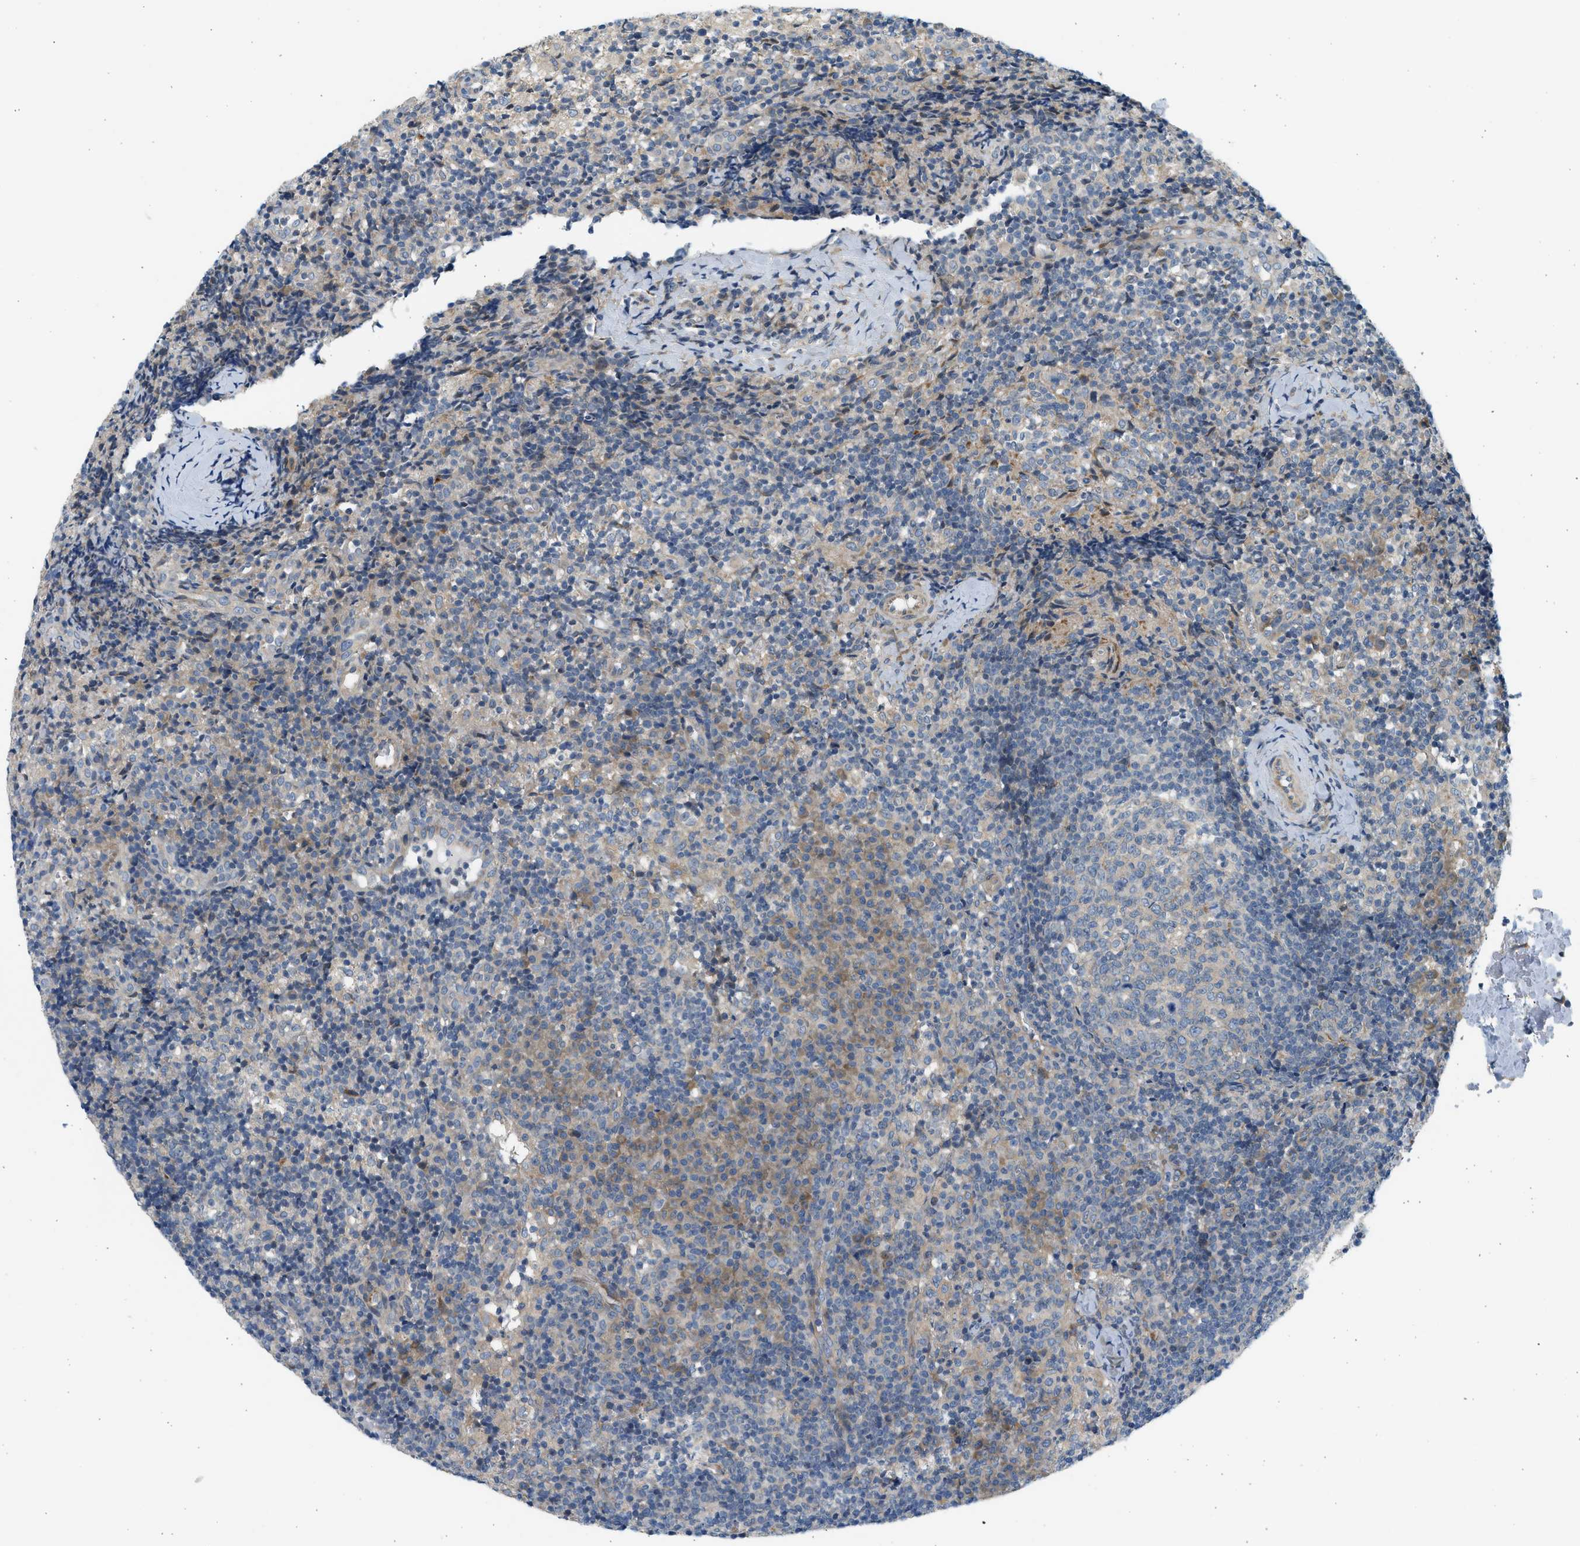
{"staining": {"intensity": "weak", "quantity": "<25%", "location": "cytoplasmic/membranous"}, "tissue": "lymph node", "cell_type": "Germinal center cells", "image_type": "normal", "snomed": [{"axis": "morphology", "description": "Normal tissue, NOS"}, {"axis": "morphology", "description": "Inflammation, NOS"}, {"axis": "topography", "description": "Lymph node"}], "caption": "Immunohistochemistry micrograph of normal lymph node: lymph node stained with DAB shows no significant protein staining in germinal center cells. (DAB IHC with hematoxylin counter stain).", "gene": "KDELR2", "patient": {"sex": "male", "age": 55}}